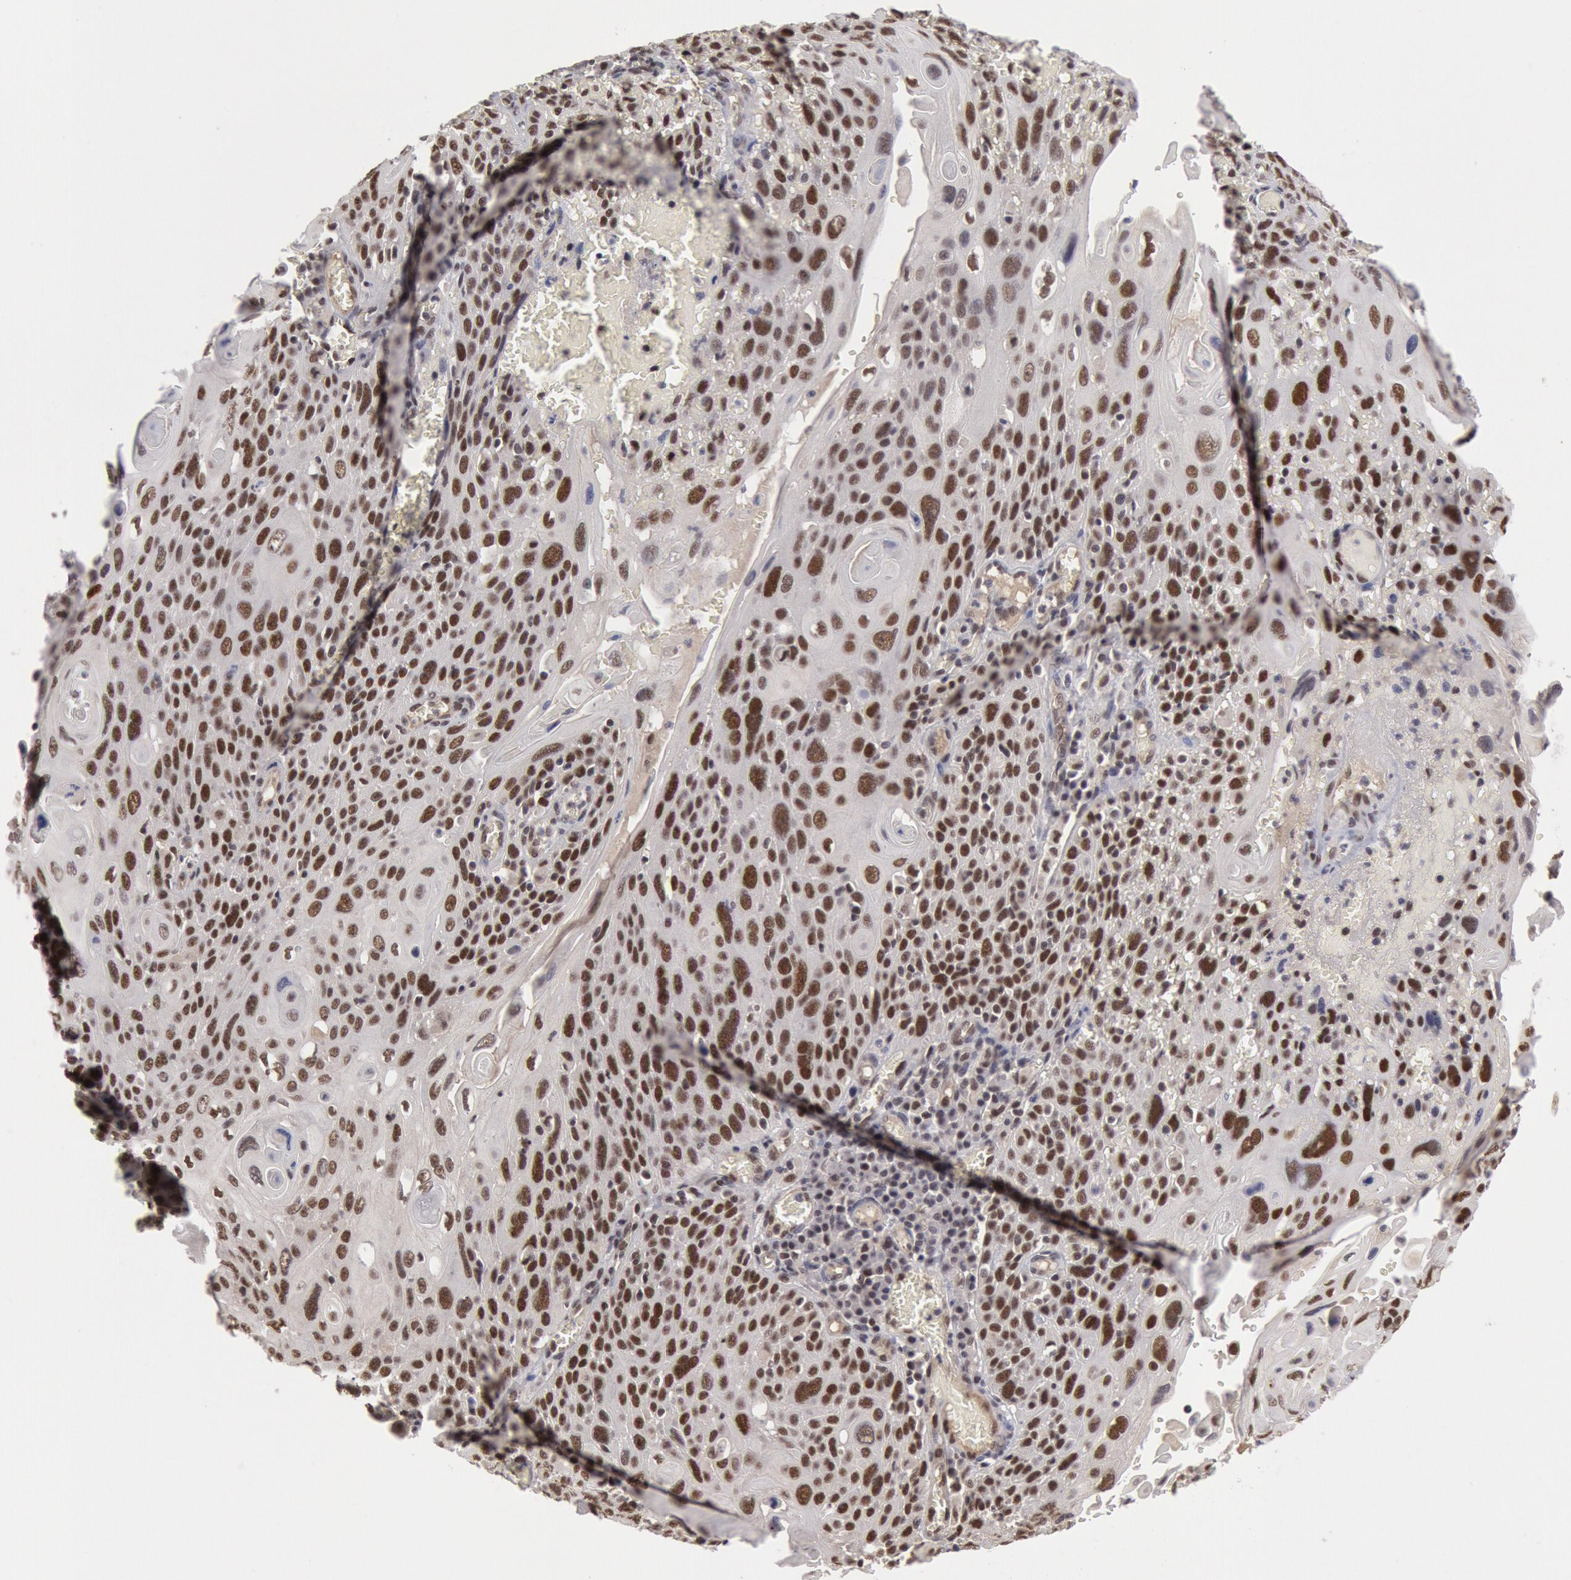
{"staining": {"intensity": "weak", "quantity": ">75%", "location": "nuclear"}, "tissue": "cervical cancer", "cell_type": "Tumor cells", "image_type": "cancer", "snomed": [{"axis": "morphology", "description": "Squamous cell carcinoma, NOS"}, {"axis": "topography", "description": "Cervix"}], "caption": "This image displays immunohistochemistry (IHC) staining of cervical cancer, with low weak nuclear positivity in approximately >75% of tumor cells.", "gene": "PPP4R3B", "patient": {"sex": "female", "age": 54}}